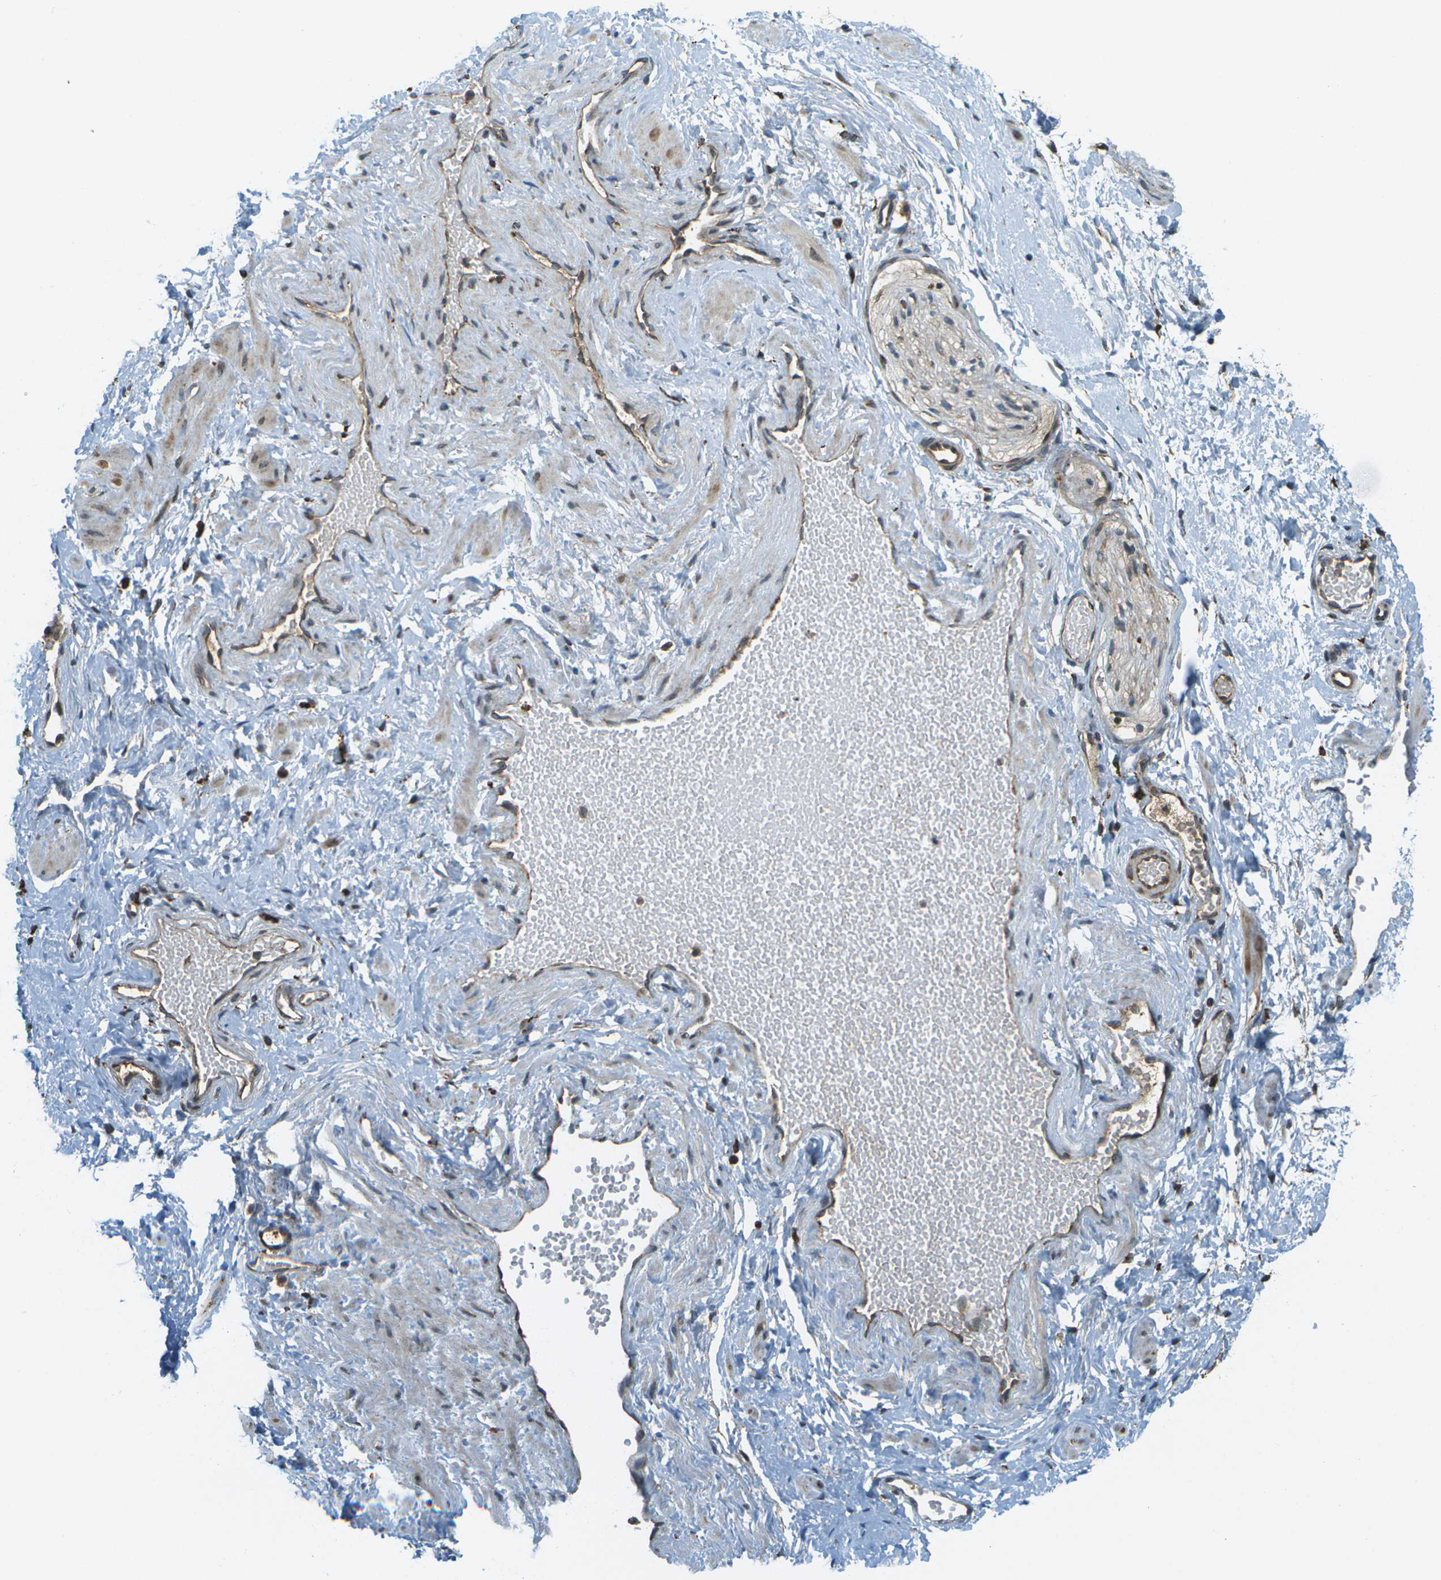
{"staining": {"intensity": "moderate", "quantity": "<25%", "location": "cytoplasmic/membranous"}, "tissue": "adipose tissue", "cell_type": "Adipocytes", "image_type": "normal", "snomed": [{"axis": "morphology", "description": "Normal tissue, NOS"}, {"axis": "topography", "description": "Soft tissue"}, {"axis": "topography", "description": "Vascular tissue"}], "caption": "Brown immunohistochemical staining in unremarkable human adipose tissue displays moderate cytoplasmic/membranous positivity in about <25% of adipocytes.", "gene": "USP30", "patient": {"sex": "female", "age": 35}}